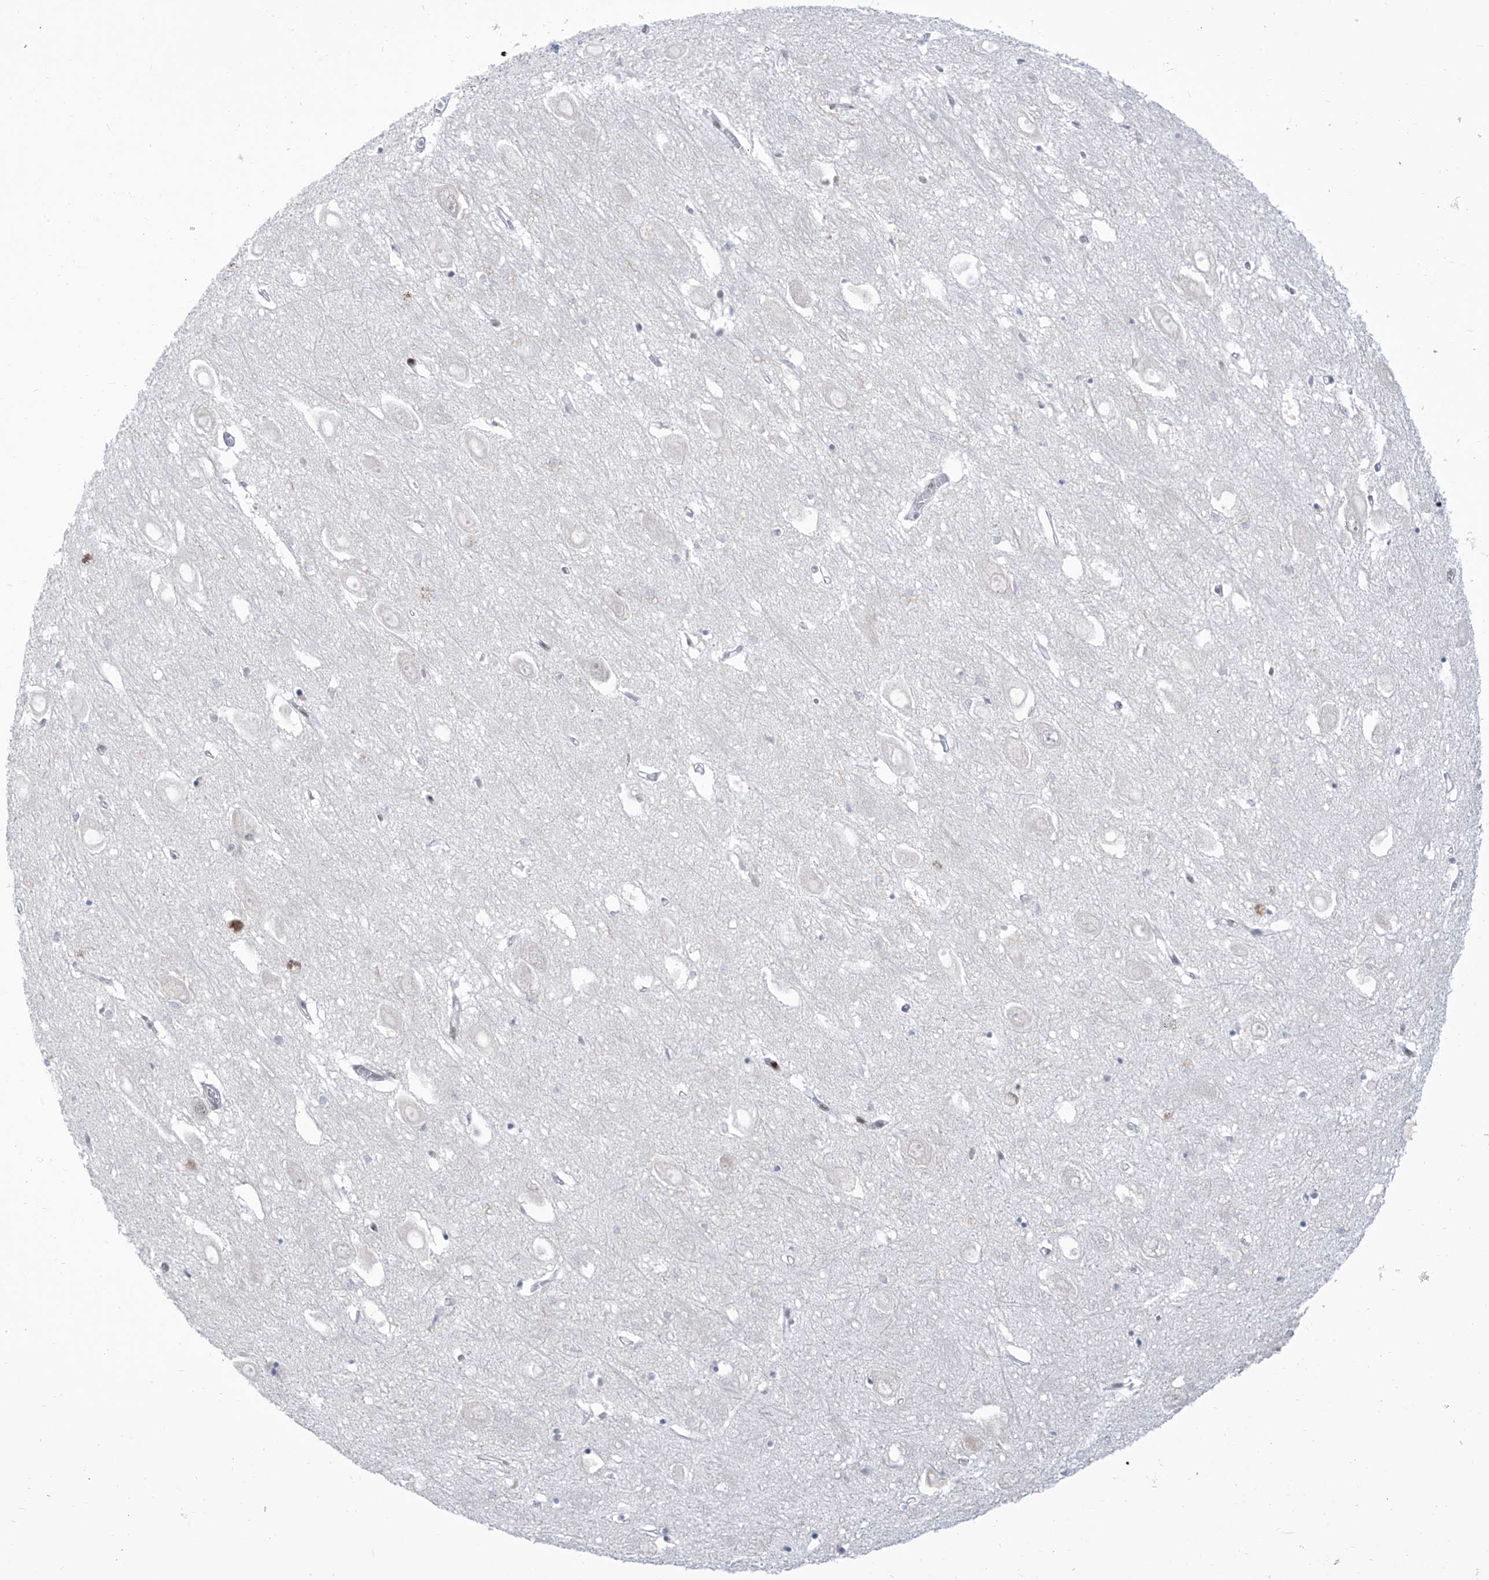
{"staining": {"intensity": "strong", "quantity": "<25%", "location": "nuclear"}, "tissue": "hippocampus", "cell_type": "Glial cells", "image_type": "normal", "snomed": [{"axis": "morphology", "description": "Normal tissue, NOS"}, {"axis": "topography", "description": "Hippocampus"}], "caption": "A high-resolution micrograph shows immunohistochemistry staining of normal hippocampus, which exhibits strong nuclear expression in approximately <25% of glial cells. Nuclei are stained in blue.", "gene": "LIN9", "patient": {"sex": "female", "age": 64}}